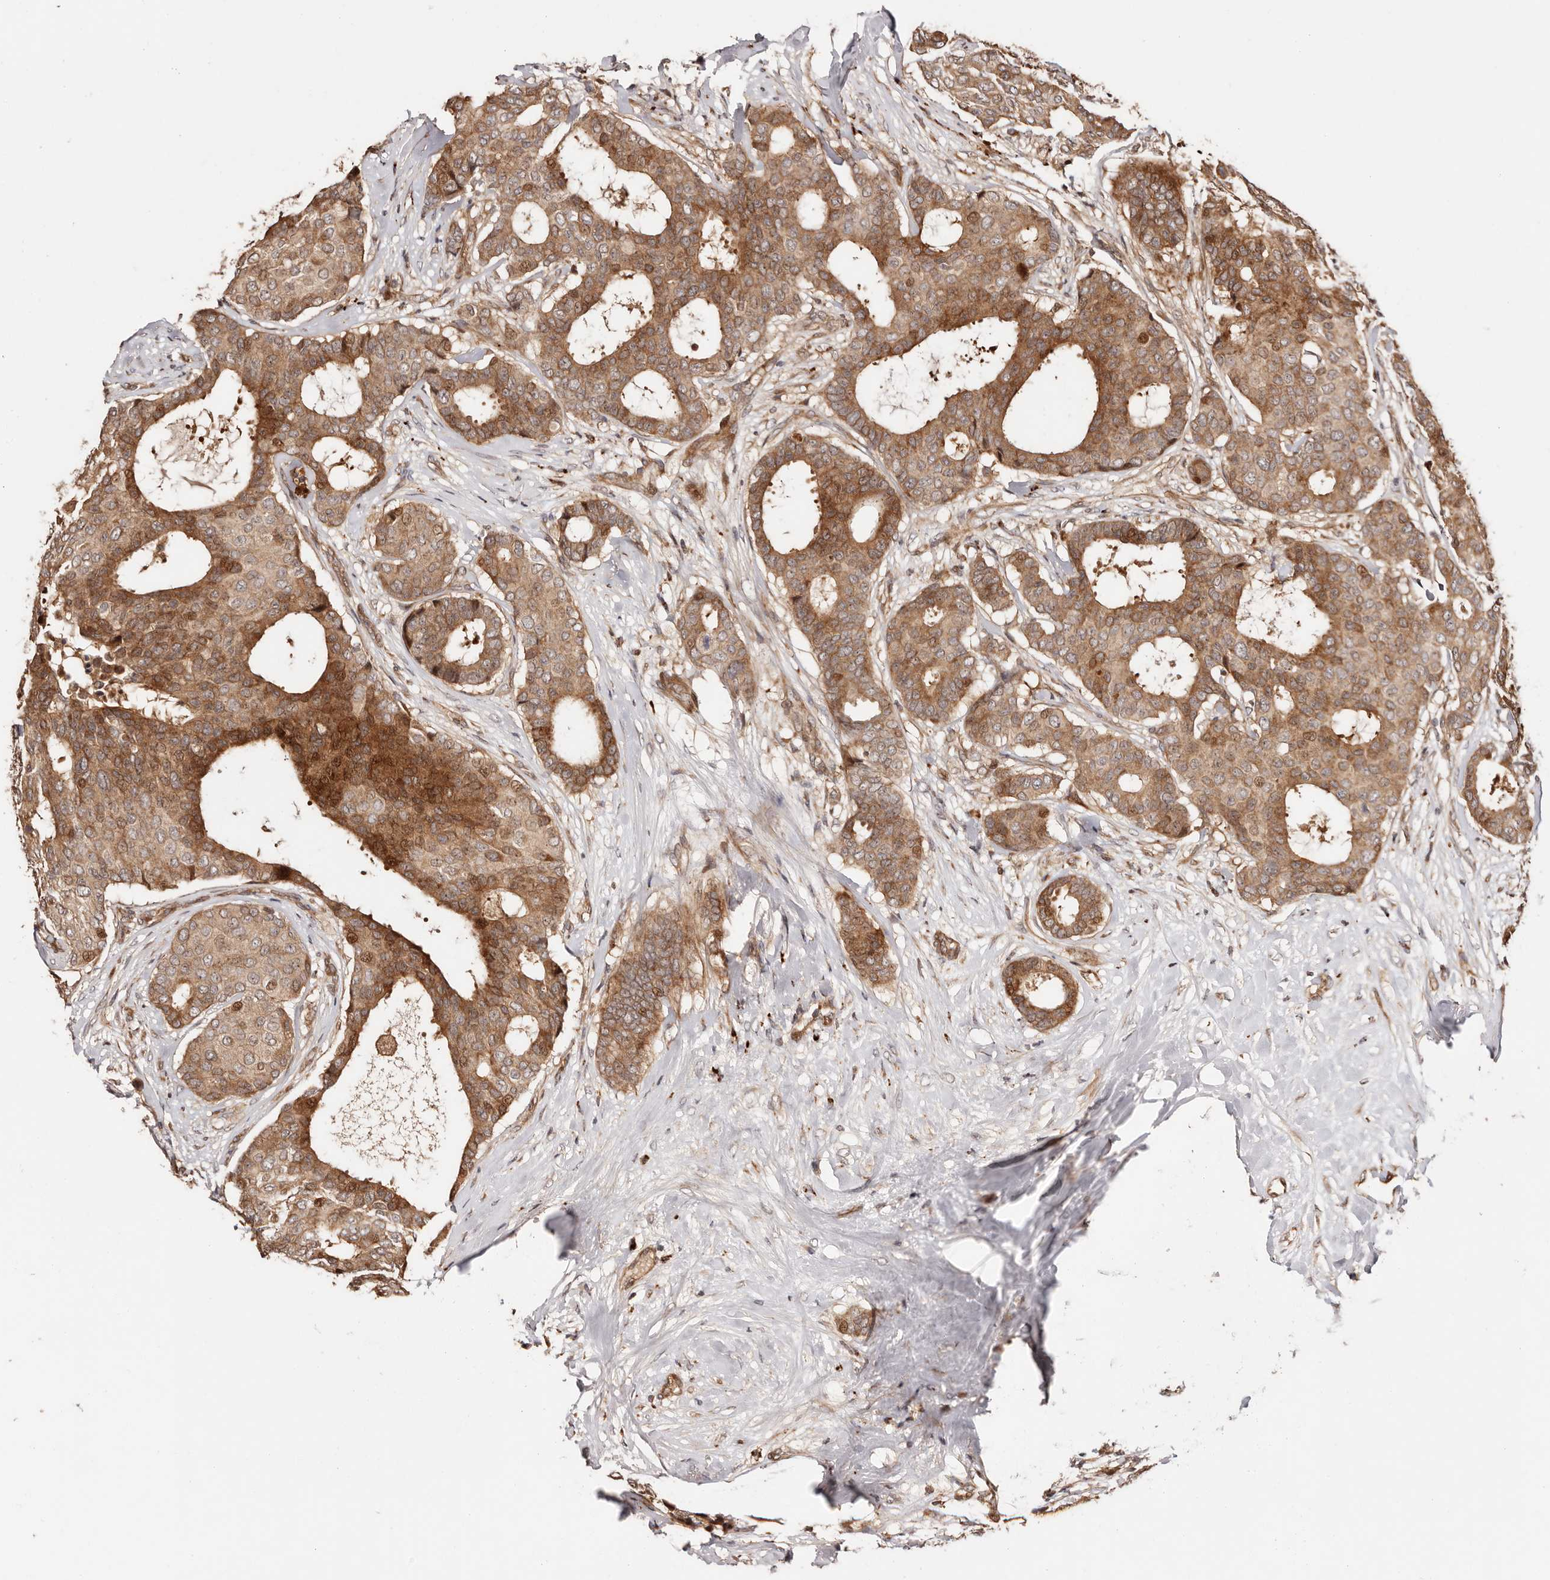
{"staining": {"intensity": "moderate", "quantity": ">75%", "location": "cytoplasmic/membranous,nuclear"}, "tissue": "breast cancer", "cell_type": "Tumor cells", "image_type": "cancer", "snomed": [{"axis": "morphology", "description": "Duct carcinoma"}, {"axis": "topography", "description": "Breast"}], "caption": "The image reveals immunohistochemical staining of breast cancer (infiltrating ductal carcinoma). There is moderate cytoplasmic/membranous and nuclear staining is appreciated in approximately >75% of tumor cells.", "gene": "PTPN22", "patient": {"sex": "female", "age": 75}}